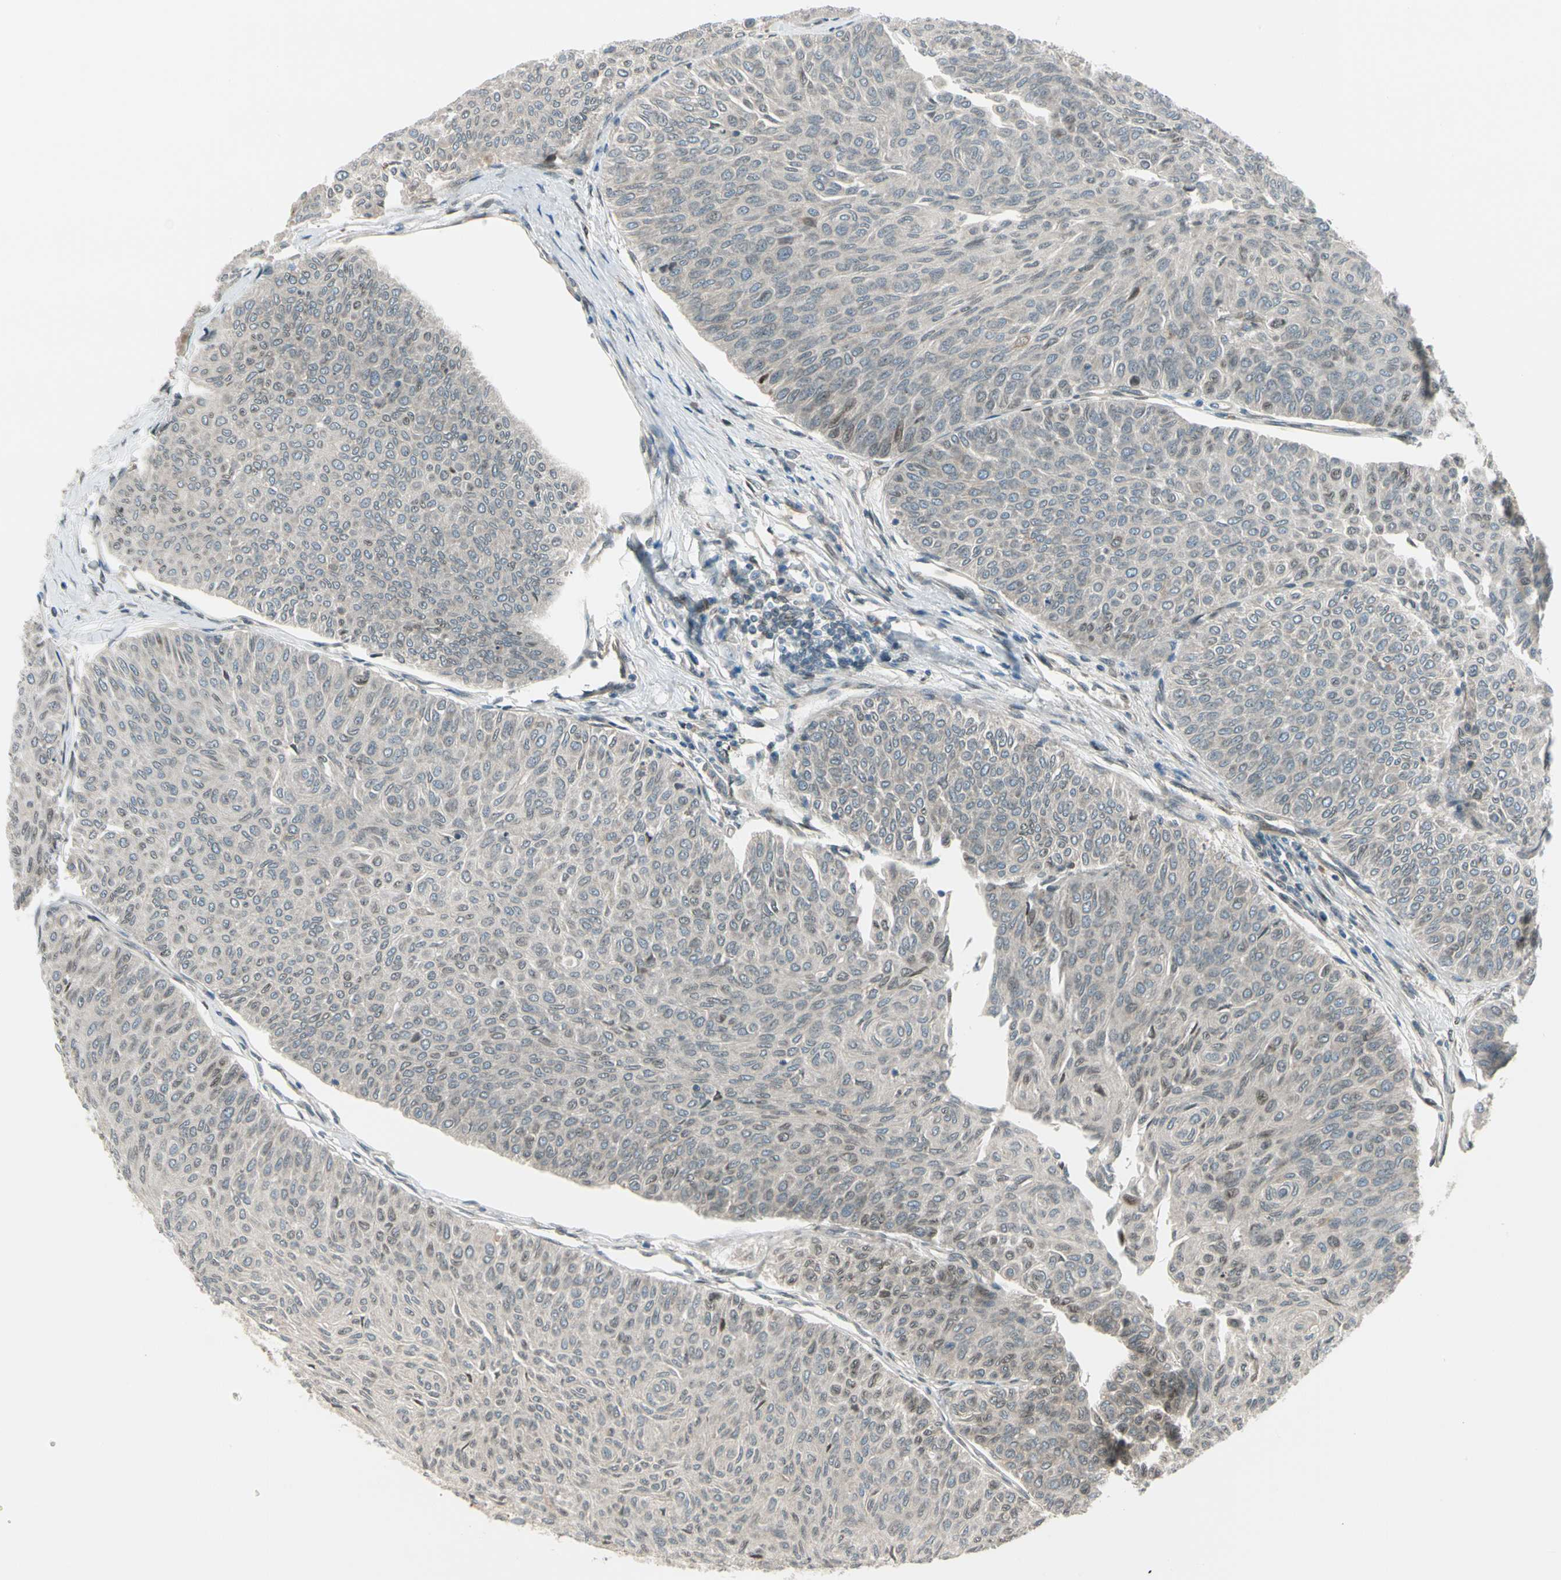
{"staining": {"intensity": "negative", "quantity": "none", "location": "none"}, "tissue": "urothelial cancer", "cell_type": "Tumor cells", "image_type": "cancer", "snomed": [{"axis": "morphology", "description": "Urothelial carcinoma, Low grade"}, {"axis": "topography", "description": "Urinary bladder"}], "caption": "Protein analysis of urothelial cancer reveals no significant positivity in tumor cells.", "gene": "TRIO", "patient": {"sex": "male", "age": 78}}